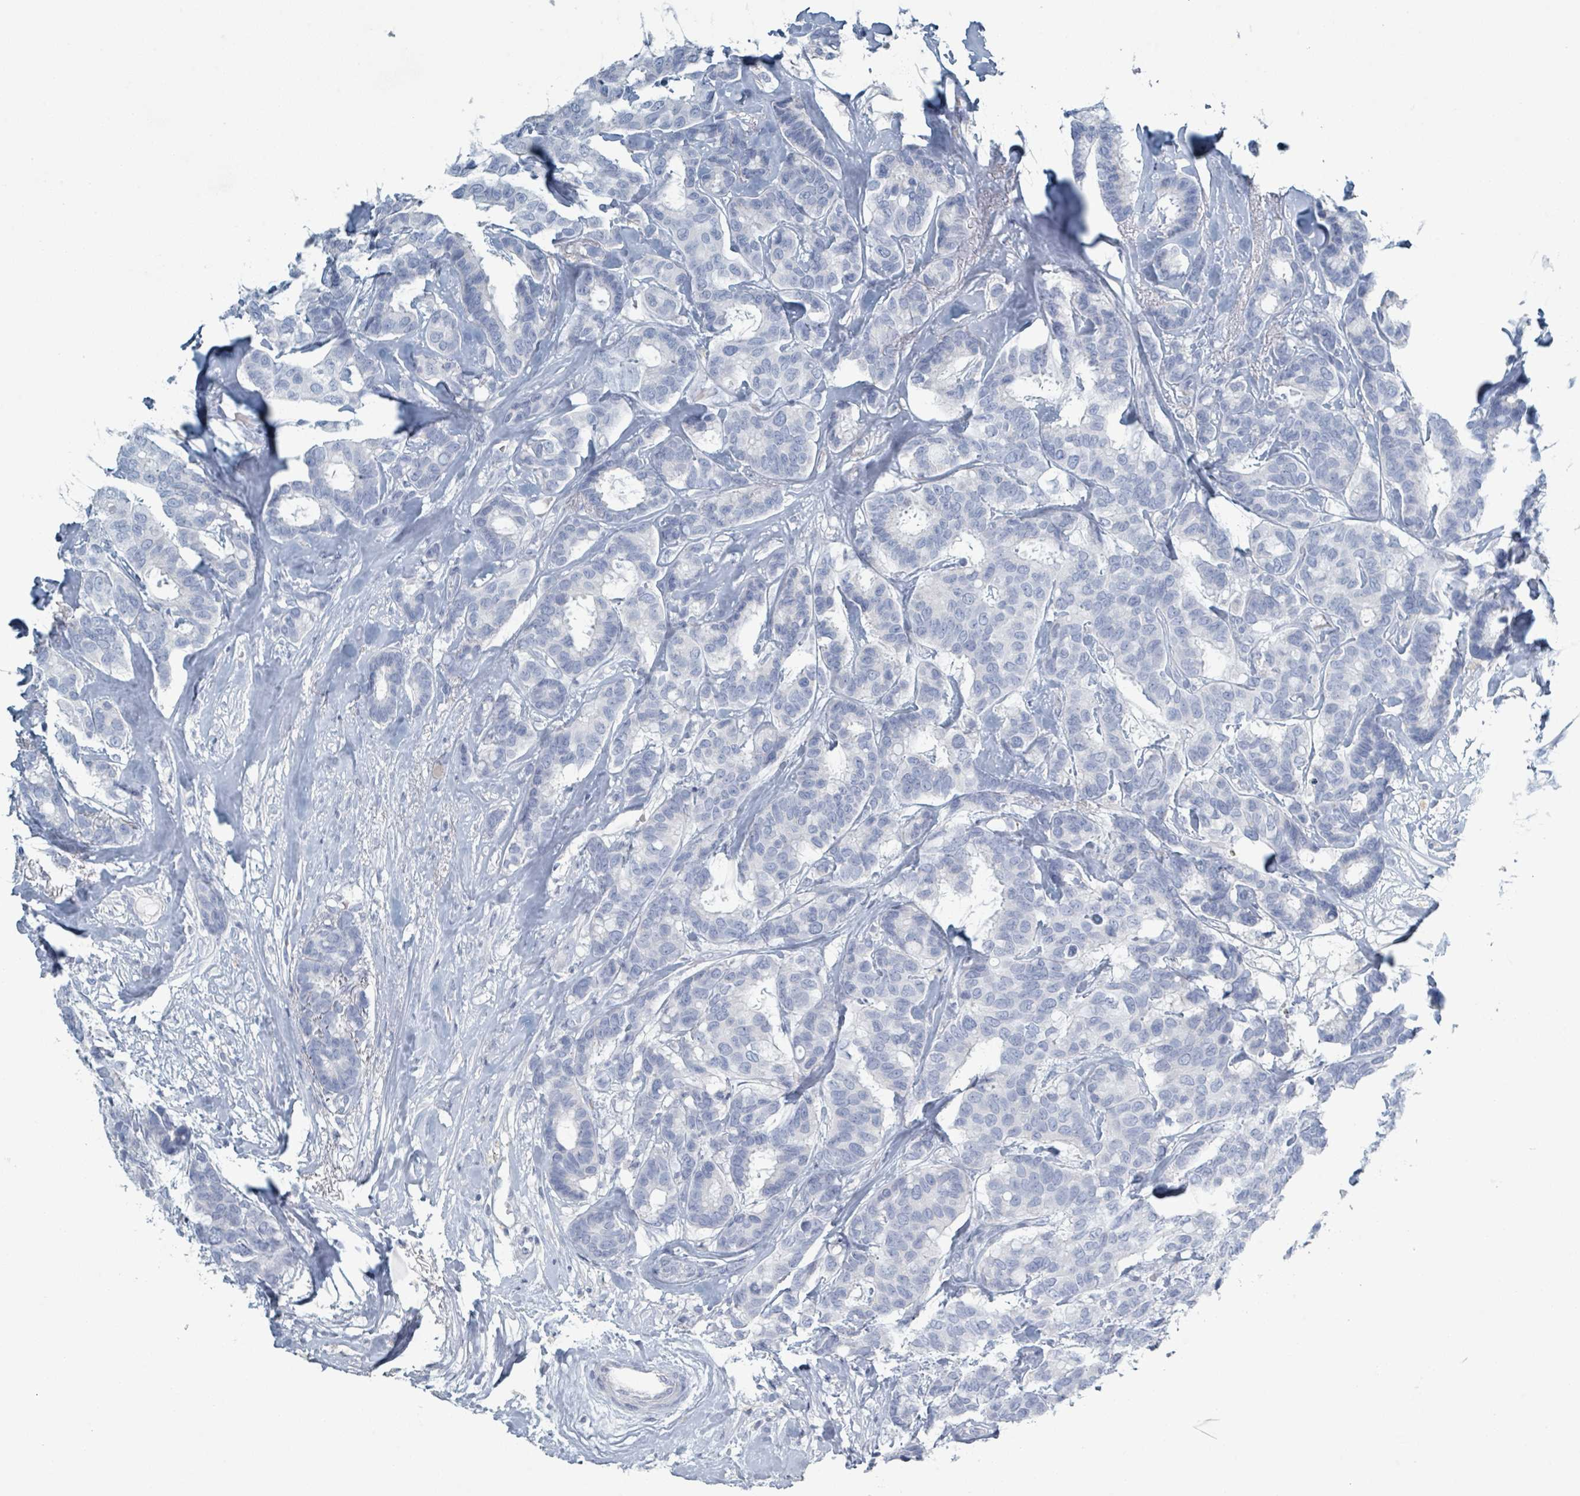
{"staining": {"intensity": "negative", "quantity": "none", "location": "none"}, "tissue": "breast cancer", "cell_type": "Tumor cells", "image_type": "cancer", "snomed": [{"axis": "morphology", "description": "Duct carcinoma"}, {"axis": "topography", "description": "Breast"}], "caption": "Tumor cells are negative for brown protein staining in breast cancer (intraductal carcinoma). The staining was performed using DAB to visualize the protein expression in brown, while the nuclei were stained in blue with hematoxylin (Magnification: 20x).", "gene": "HEATR5A", "patient": {"sex": "female", "age": 87}}